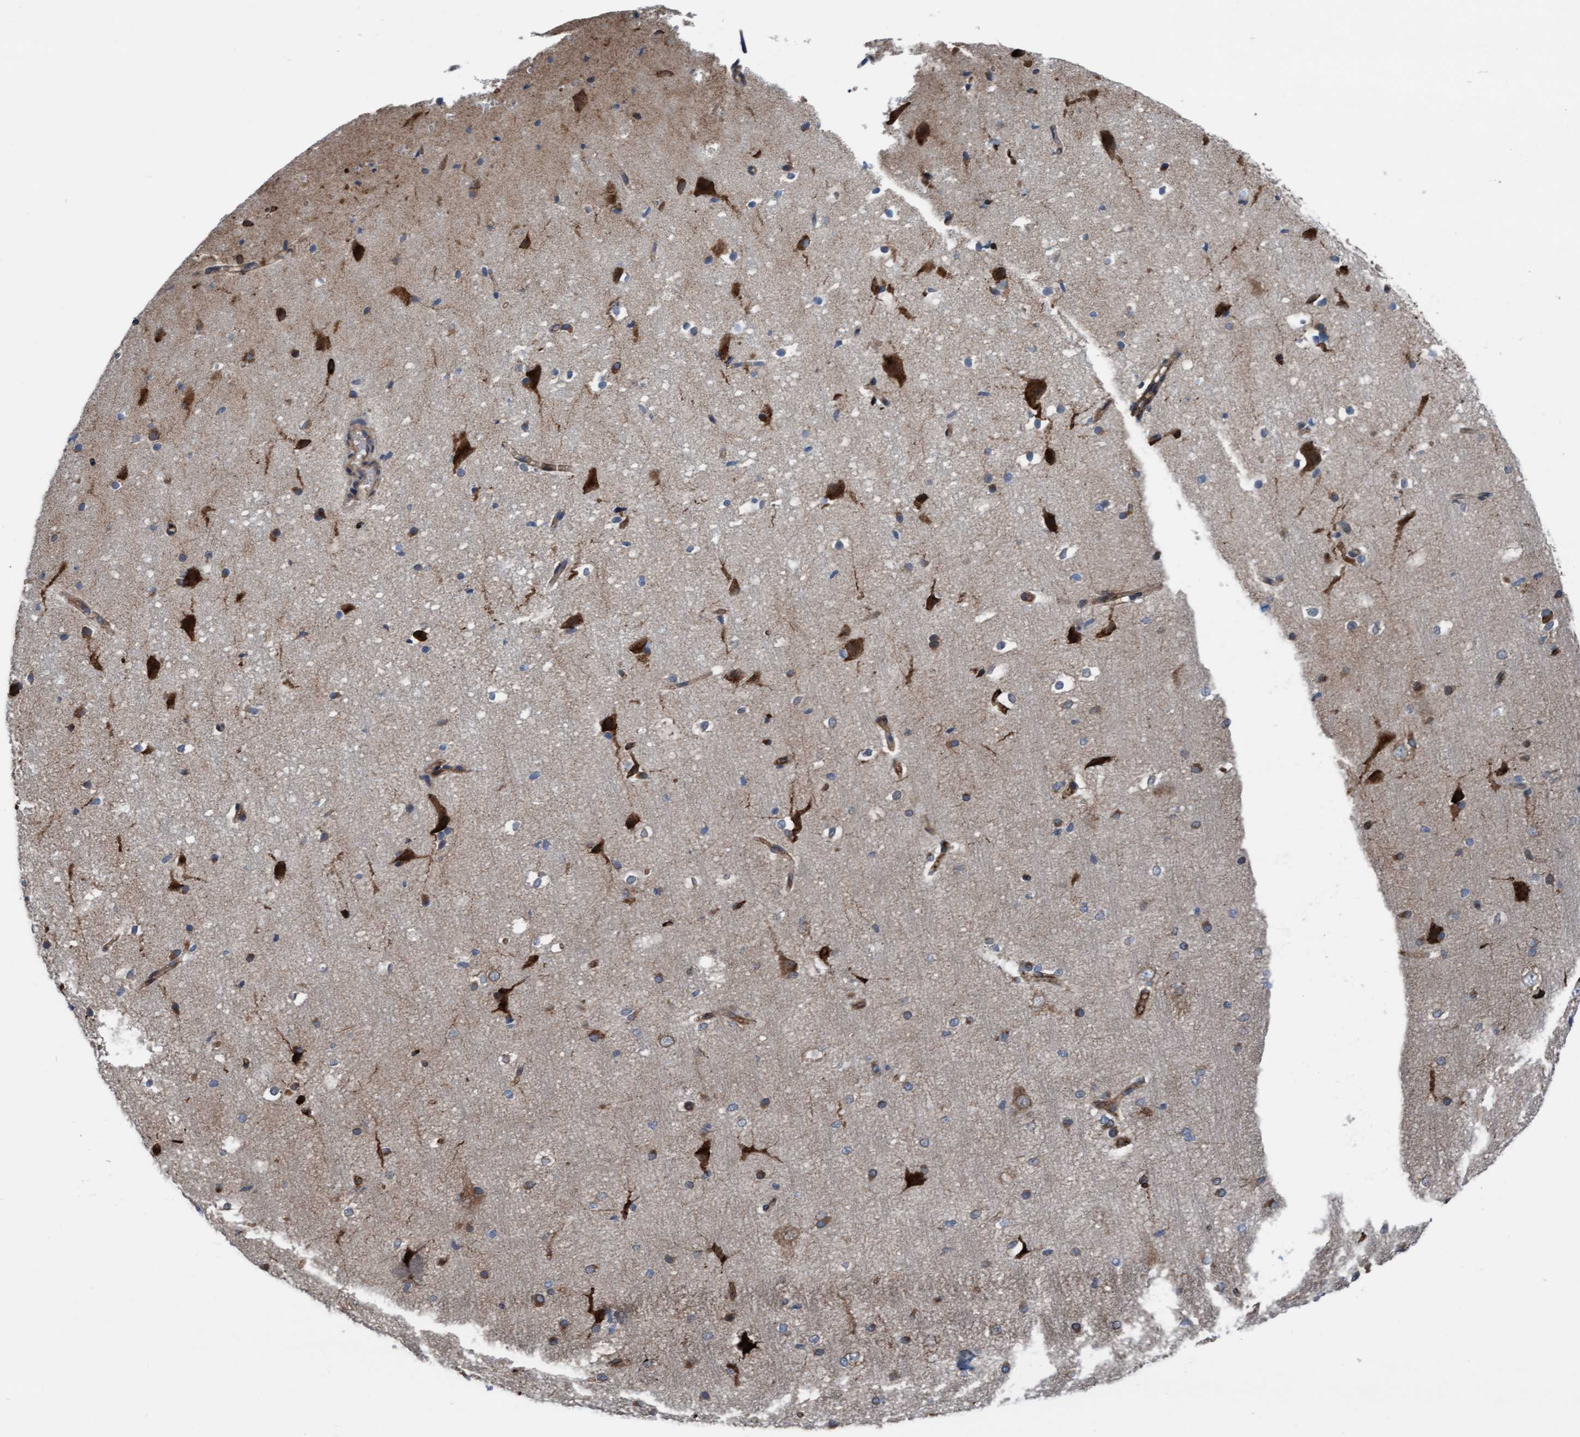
{"staining": {"intensity": "weak", "quantity": "25%-75%", "location": "cytoplasmic/membranous"}, "tissue": "cerebral cortex", "cell_type": "Endothelial cells", "image_type": "normal", "snomed": [{"axis": "morphology", "description": "Normal tissue, NOS"}, {"axis": "morphology", "description": "Developmental malformation"}, {"axis": "topography", "description": "Cerebral cortex"}], "caption": "A histopathology image of human cerebral cortex stained for a protein demonstrates weak cytoplasmic/membranous brown staining in endothelial cells. (brown staining indicates protein expression, while blue staining denotes nuclei).", "gene": "RAP1GAP2", "patient": {"sex": "female", "age": 30}}